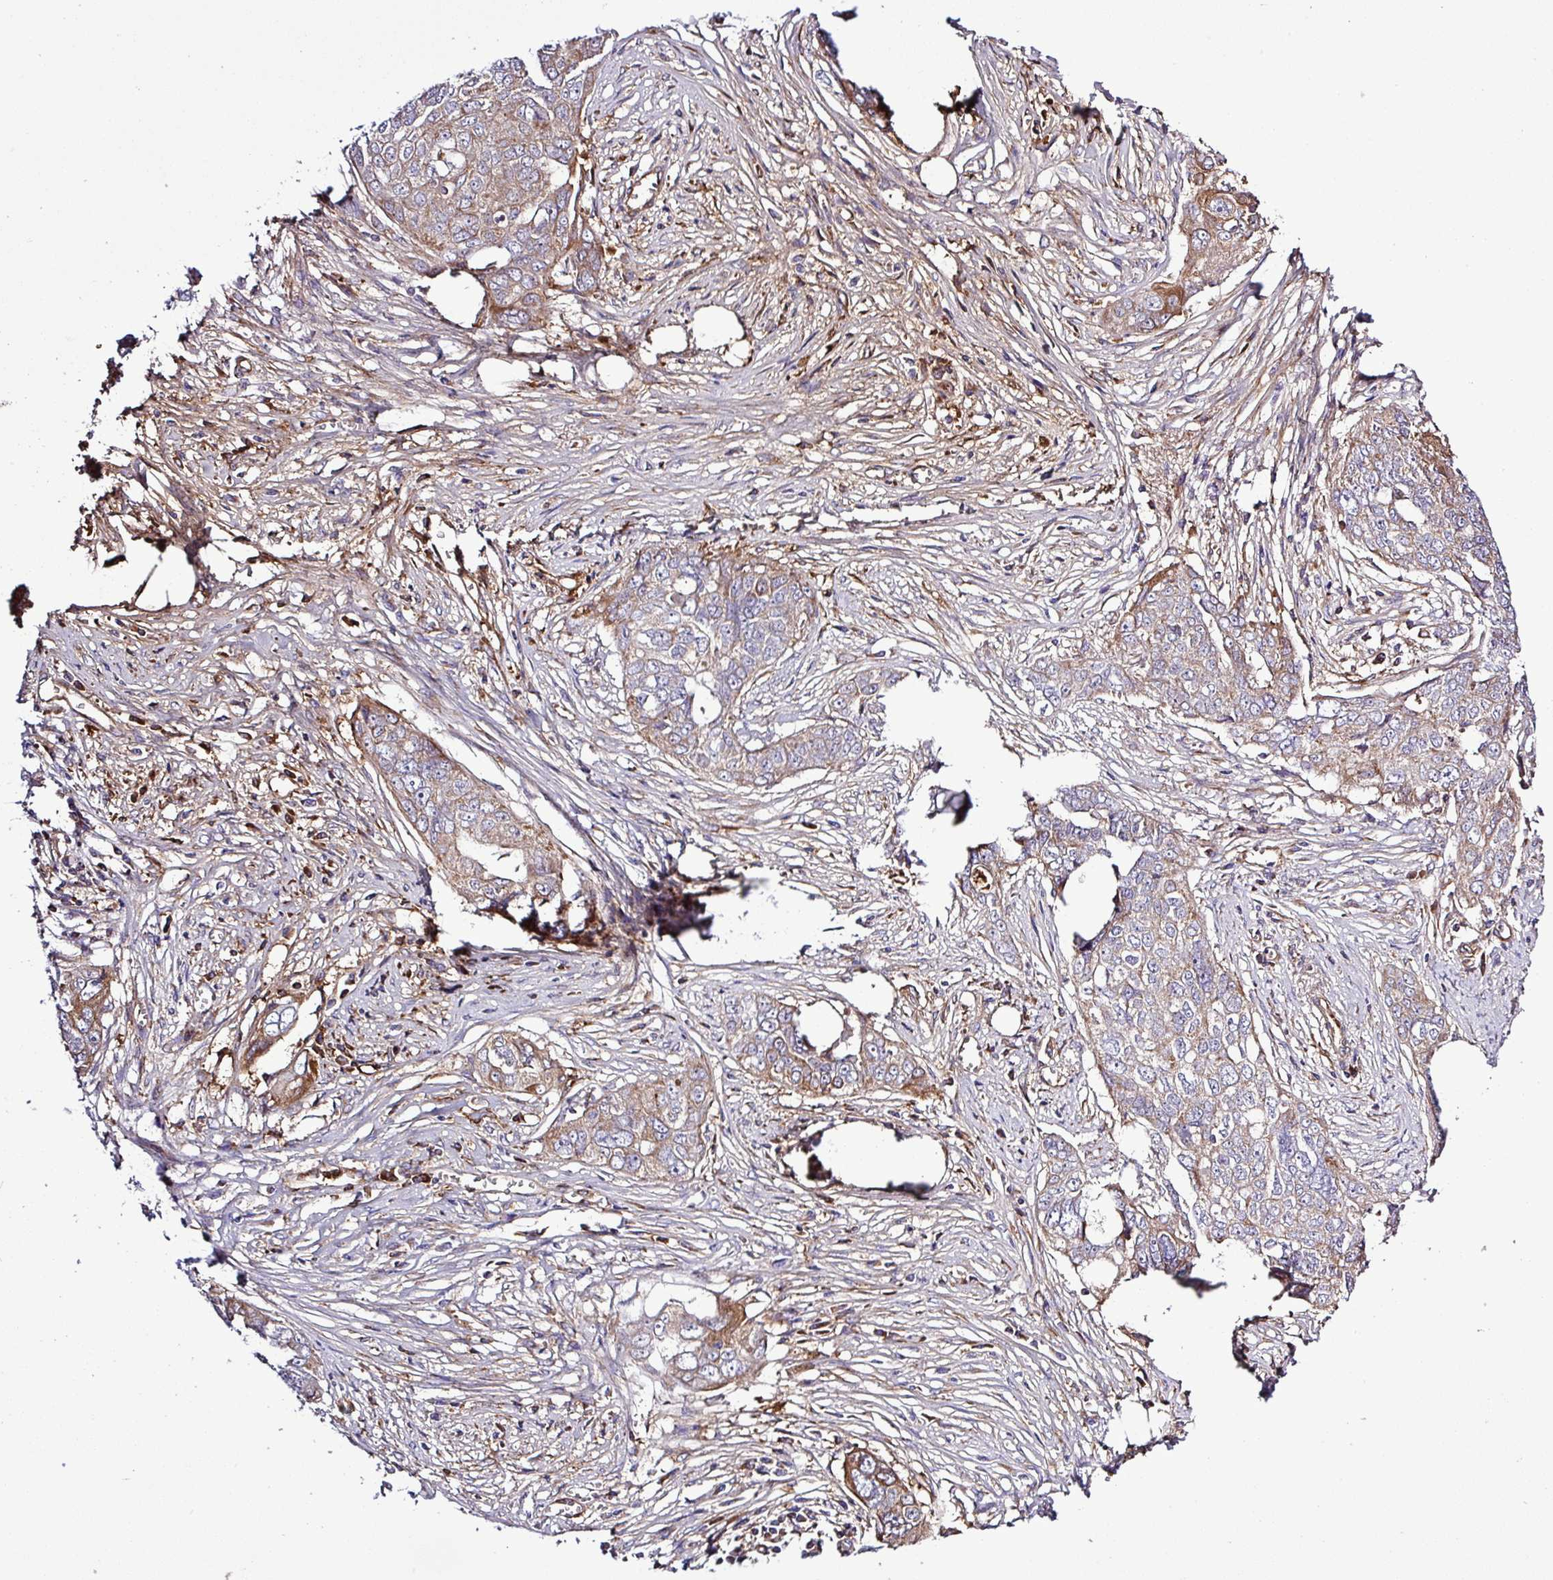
{"staining": {"intensity": "moderate", "quantity": "25%-75%", "location": "cytoplasmic/membranous"}, "tissue": "ovarian cancer", "cell_type": "Tumor cells", "image_type": "cancer", "snomed": [{"axis": "morphology", "description": "Carcinoma, endometroid"}, {"axis": "topography", "description": "Ovary"}], "caption": "Protein staining exhibits moderate cytoplasmic/membranous staining in about 25%-75% of tumor cells in endometroid carcinoma (ovarian). (DAB IHC, brown staining for protein, blue staining for nuclei).", "gene": "CWH43", "patient": {"sex": "female", "age": 70}}